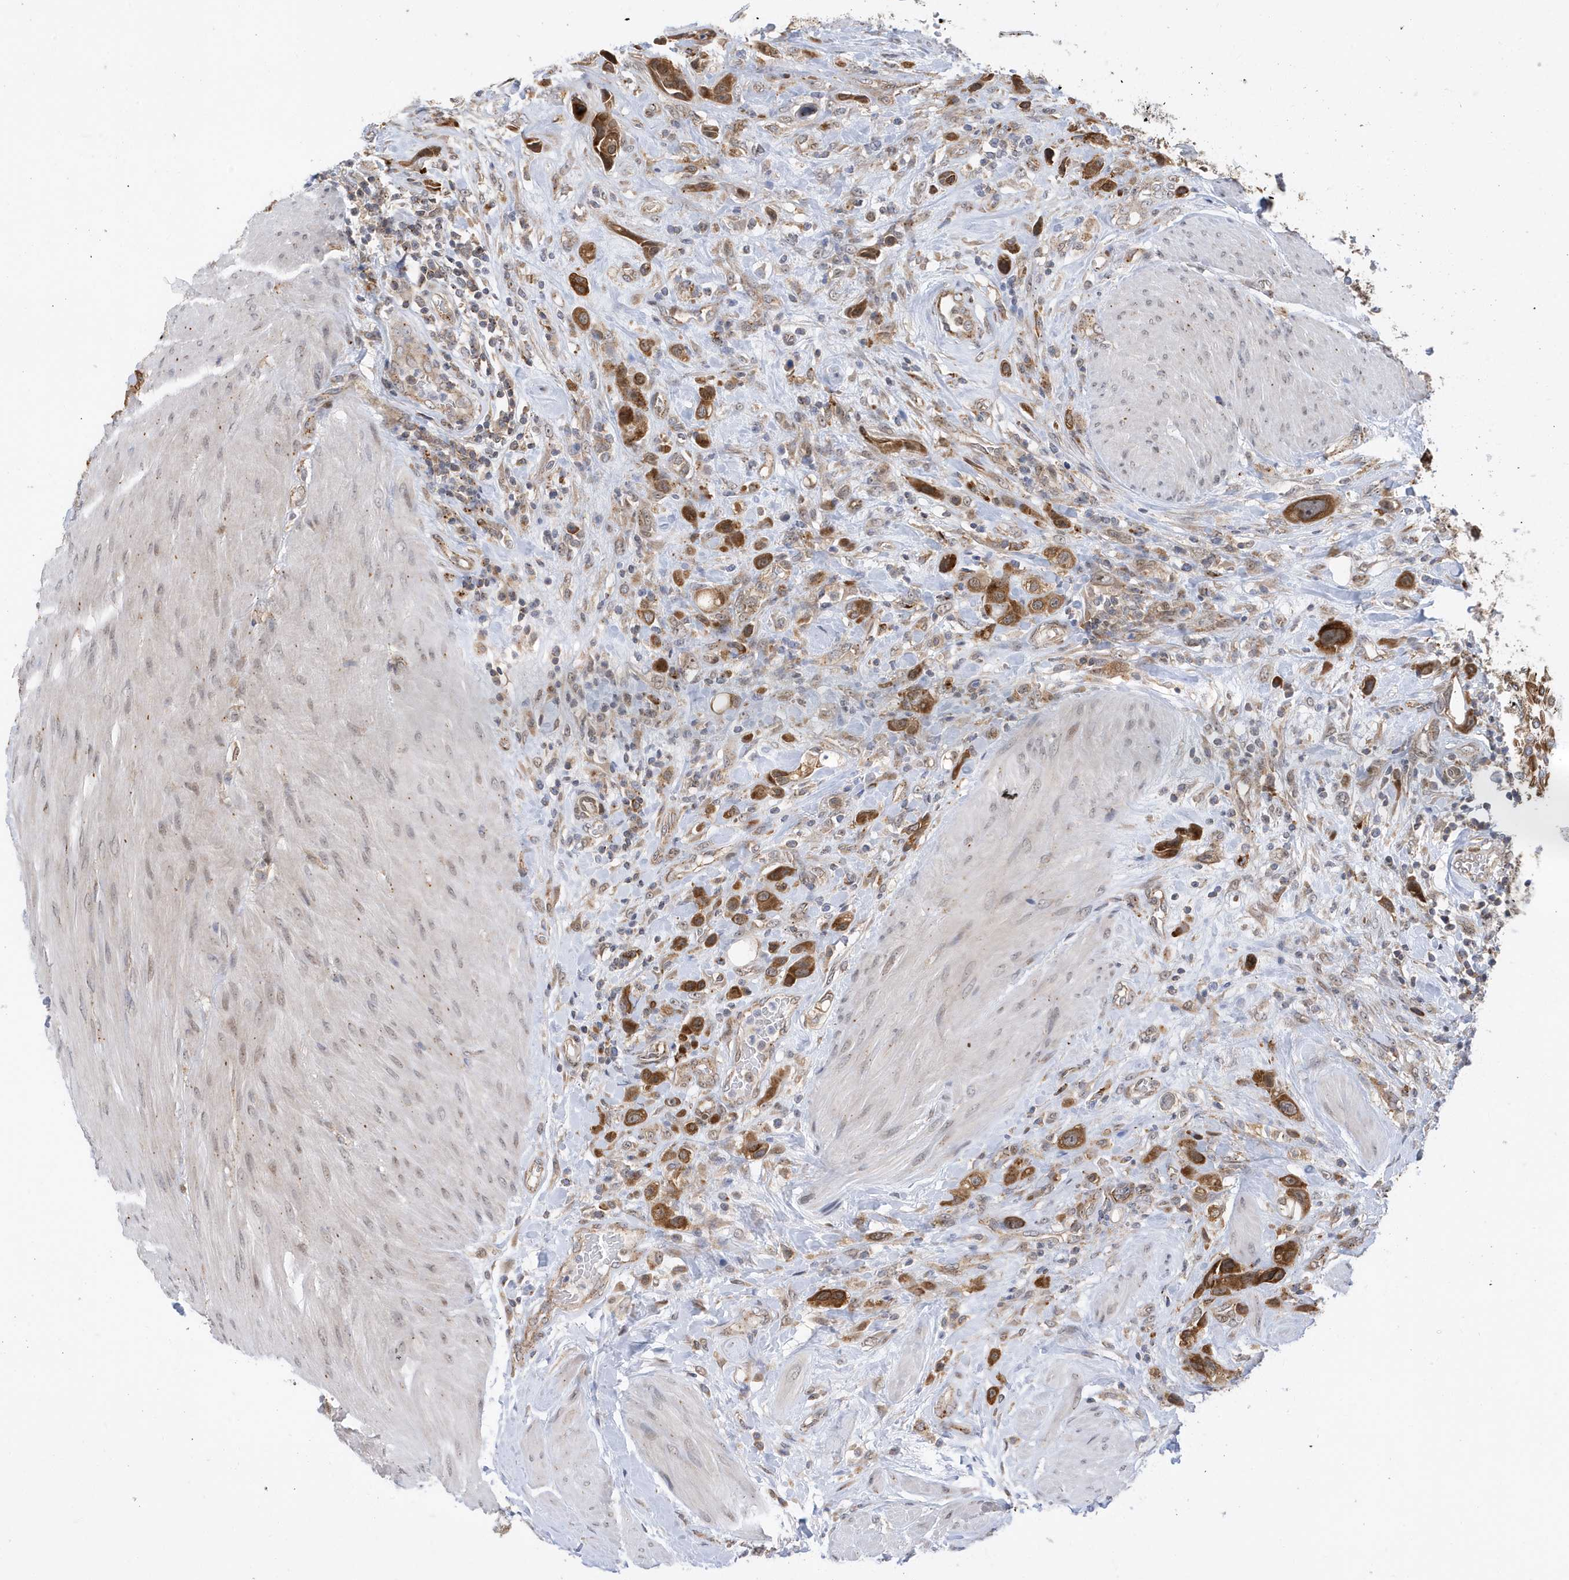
{"staining": {"intensity": "moderate", "quantity": ">75%", "location": "cytoplasmic/membranous"}, "tissue": "urothelial cancer", "cell_type": "Tumor cells", "image_type": "cancer", "snomed": [{"axis": "morphology", "description": "Urothelial carcinoma, High grade"}, {"axis": "topography", "description": "Urinary bladder"}], "caption": "This is a micrograph of immunohistochemistry (IHC) staining of urothelial cancer, which shows moderate positivity in the cytoplasmic/membranous of tumor cells.", "gene": "ZNF507", "patient": {"sex": "male", "age": 50}}